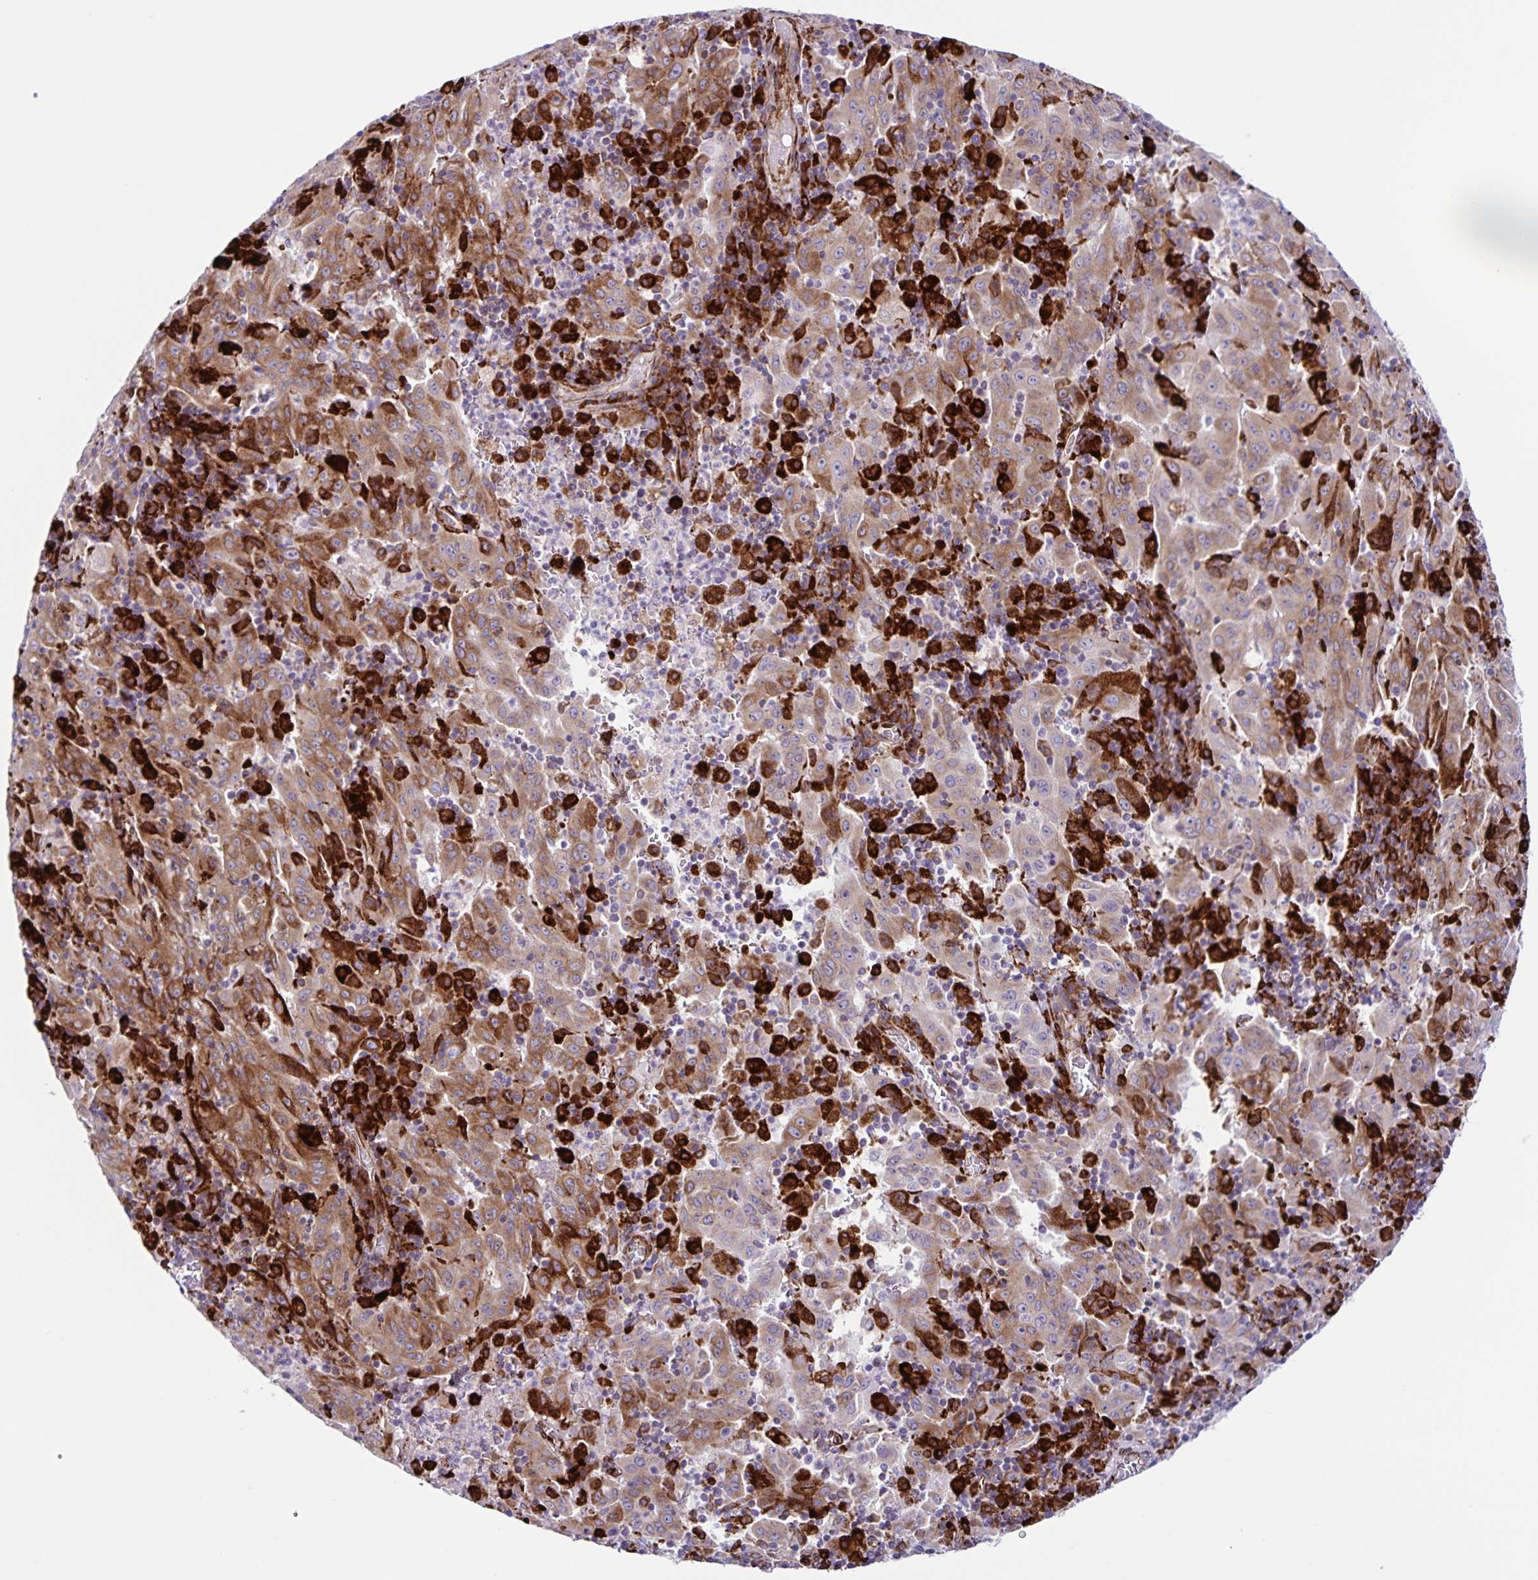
{"staining": {"intensity": "strong", "quantity": "<25%", "location": "cytoplasmic/membranous"}, "tissue": "pancreatic cancer", "cell_type": "Tumor cells", "image_type": "cancer", "snomed": [{"axis": "morphology", "description": "Adenocarcinoma, NOS"}, {"axis": "topography", "description": "Pancreas"}], "caption": "Human pancreatic cancer (adenocarcinoma) stained with a brown dye reveals strong cytoplasmic/membranous positive positivity in about <25% of tumor cells.", "gene": "OSBPL5", "patient": {"sex": "male", "age": 63}}